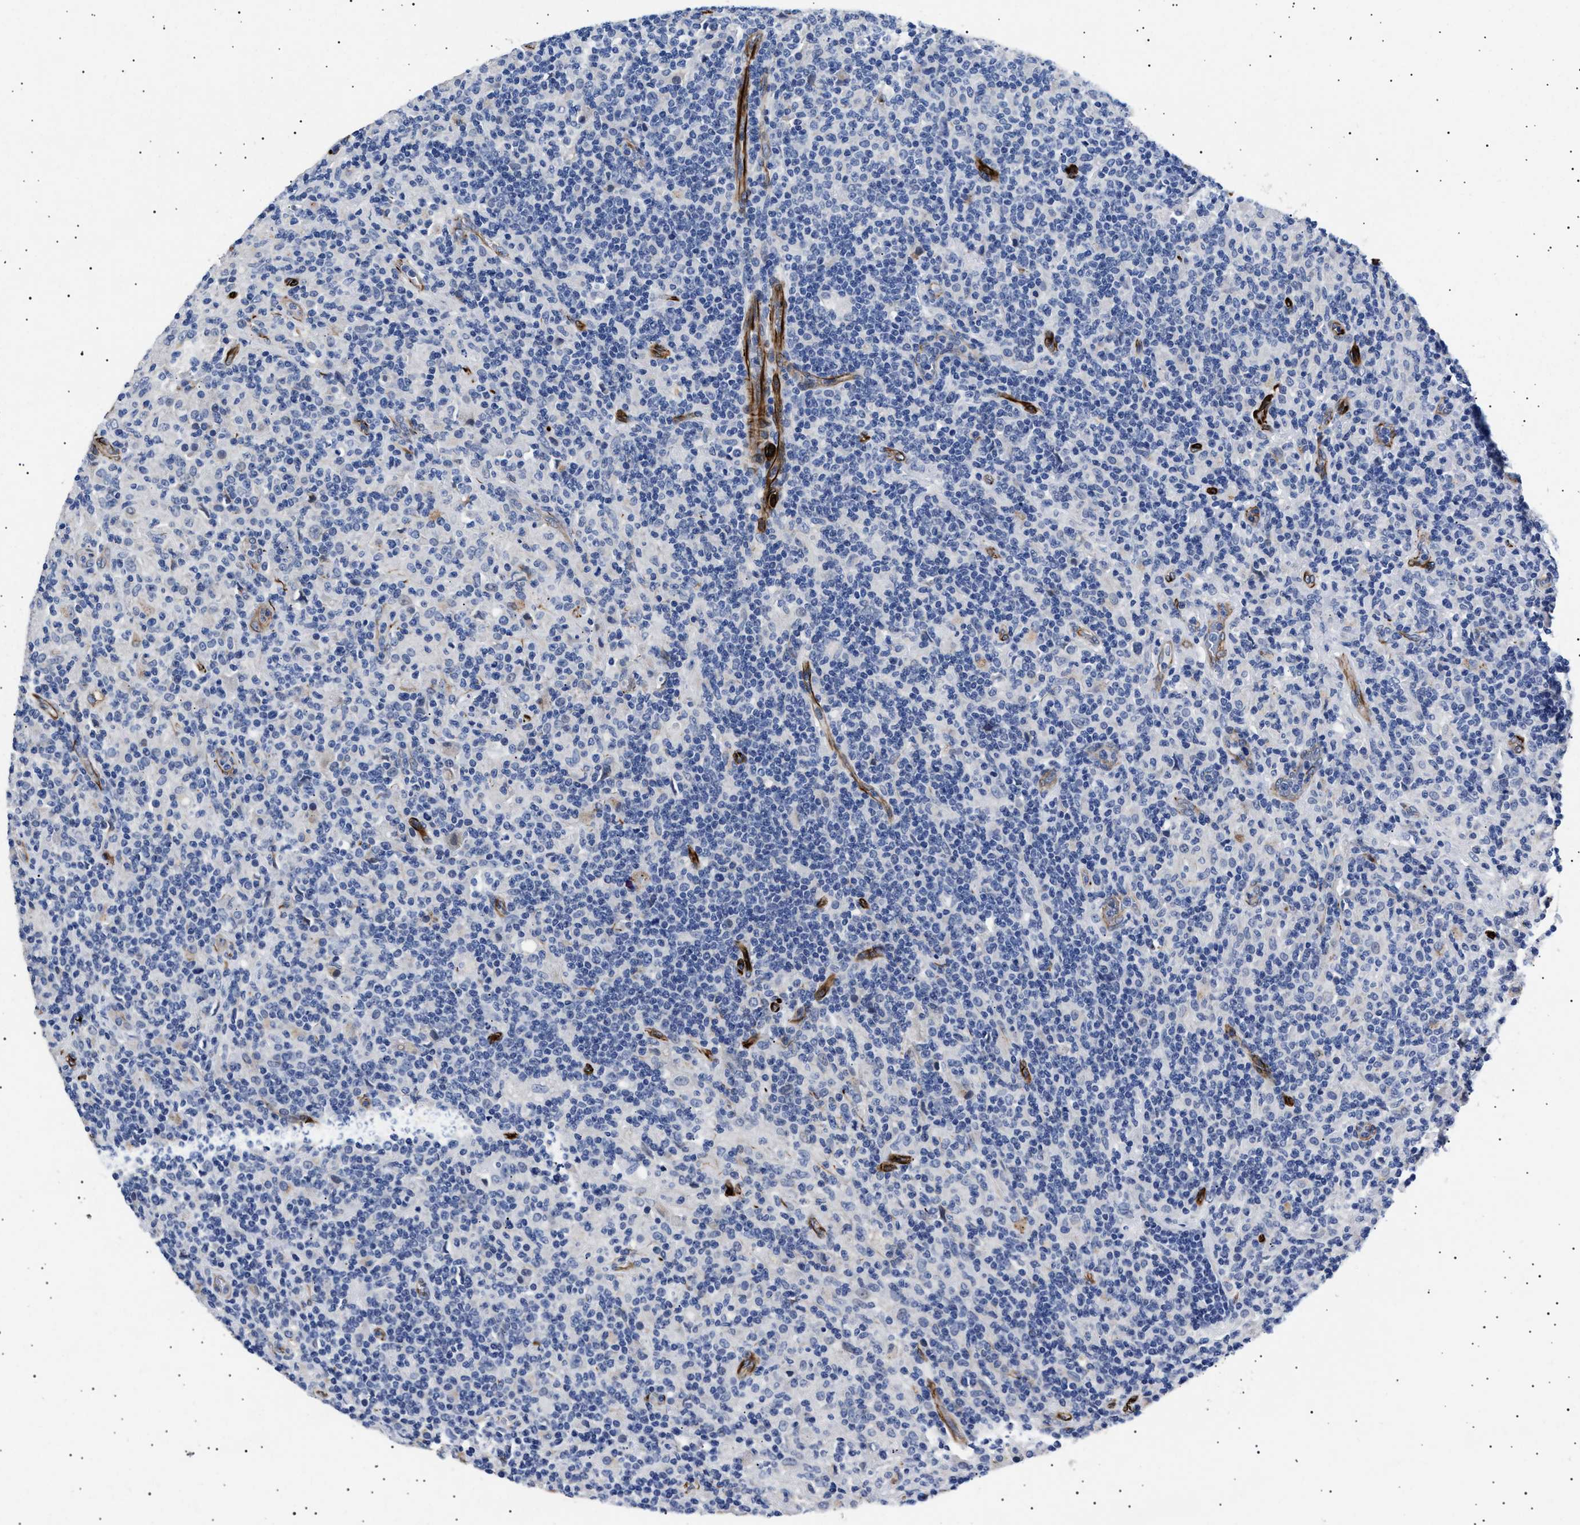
{"staining": {"intensity": "negative", "quantity": "none", "location": "none"}, "tissue": "lymphoma", "cell_type": "Tumor cells", "image_type": "cancer", "snomed": [{"axis": "morphology", "description": "Hodgkin's disease, NOS"}, {"axis": "topography", "description": "Lymph node"}], "caption": "A micrograph of Hodgkin's disease stained for a protein reveals no brown staining in tumor cells.", "gene": "OLFML2A", "patient": {"sex": "male", "age": 70}}